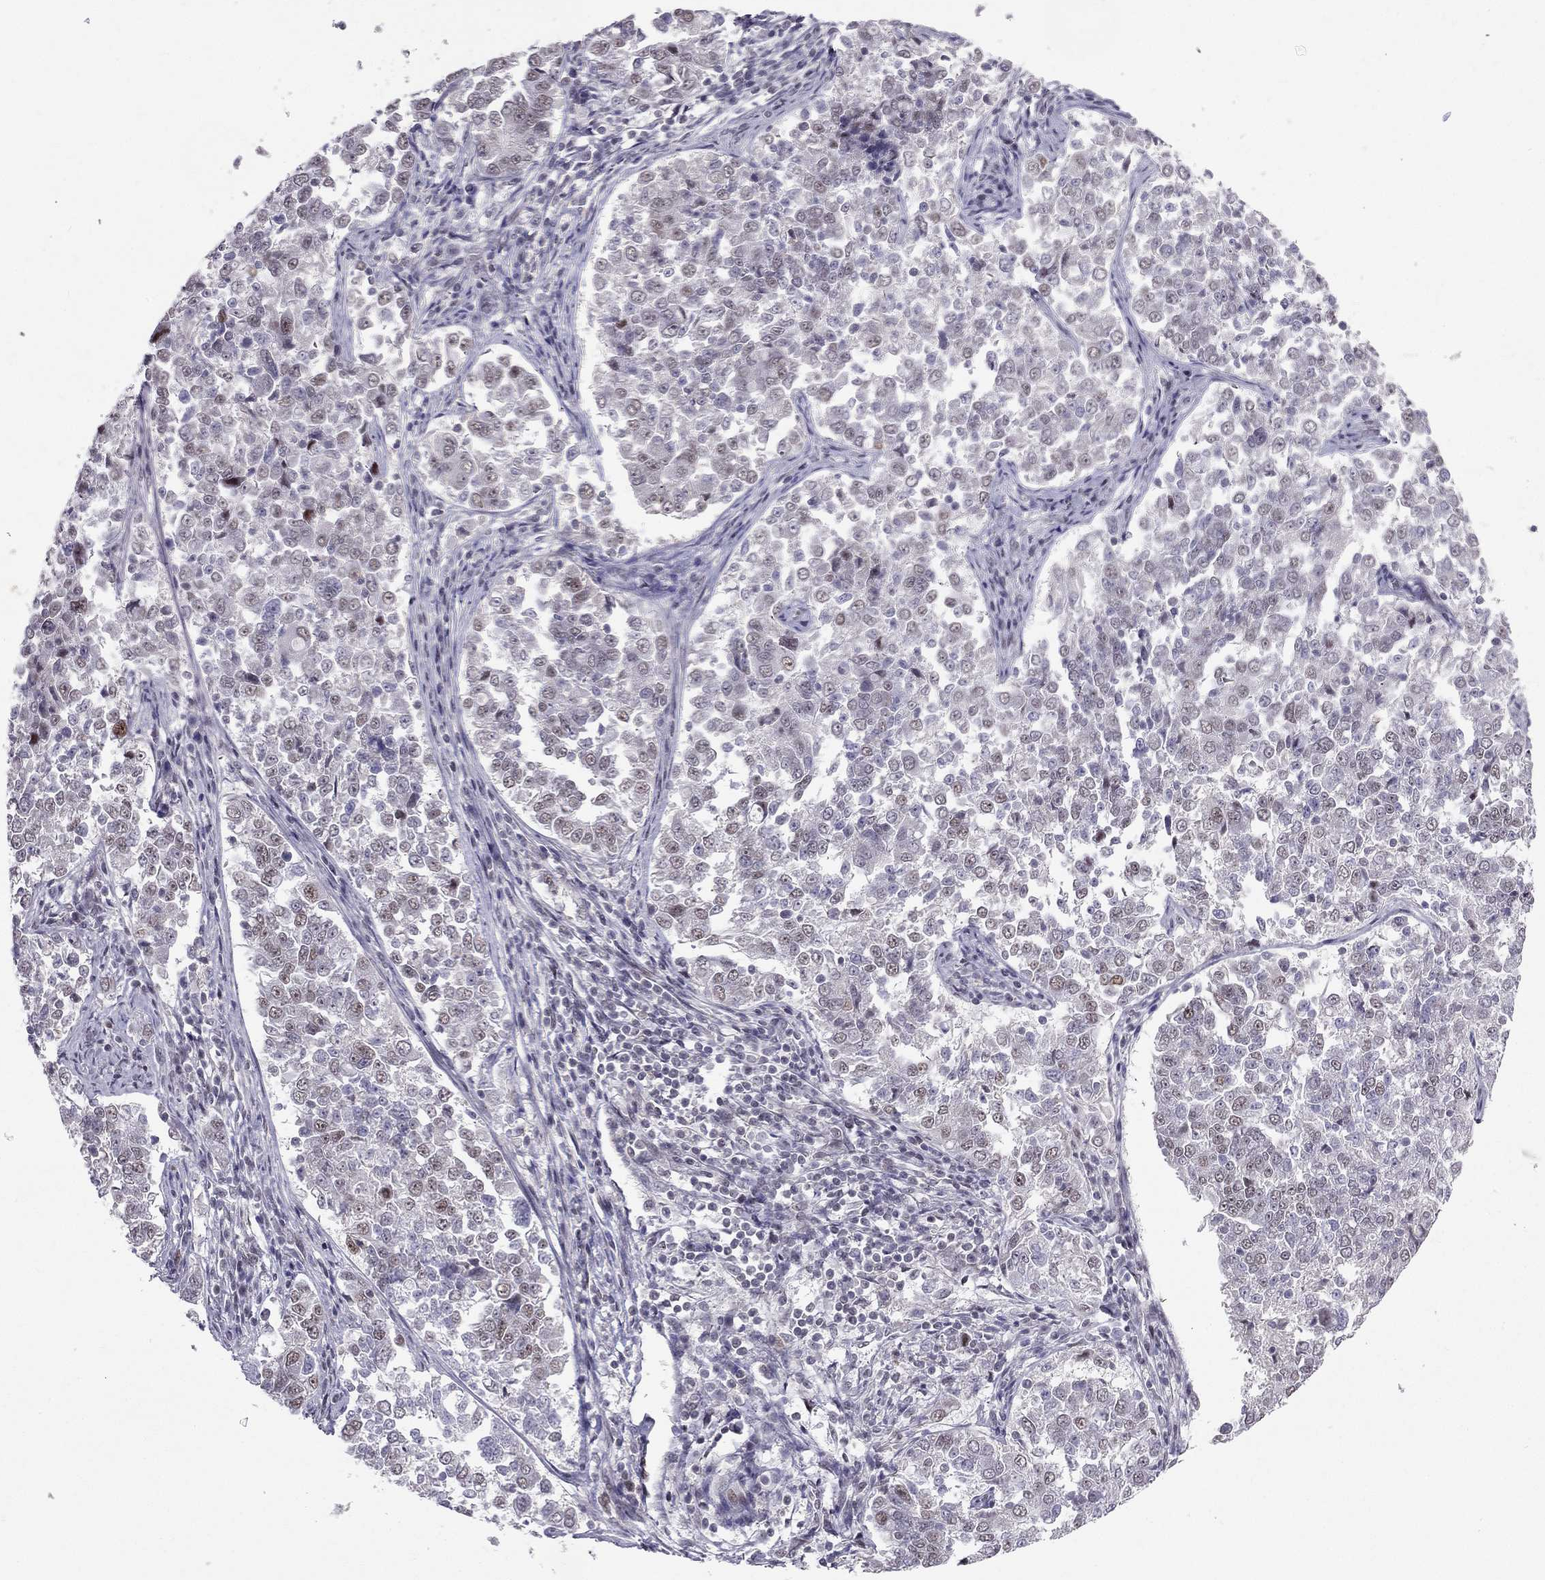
{"staining": {"intensity": "weak", "quantity": "<25%", "location": "nuclear"}, "tissue": "endometrial cancer", "cell_type": "Tumor cells", "image_type": "cancer", "snomed": [{"axis": "morphology", "description": "Adenocarcinoma, NOS"}, {"axis": "topography", "description": "Endometrium"}], "caption": "The histopathology image displays no staining of tumor cells in endometrial cancer.", "gene": "RPRD2", "patient": {"sex": "female", "age": 43}}